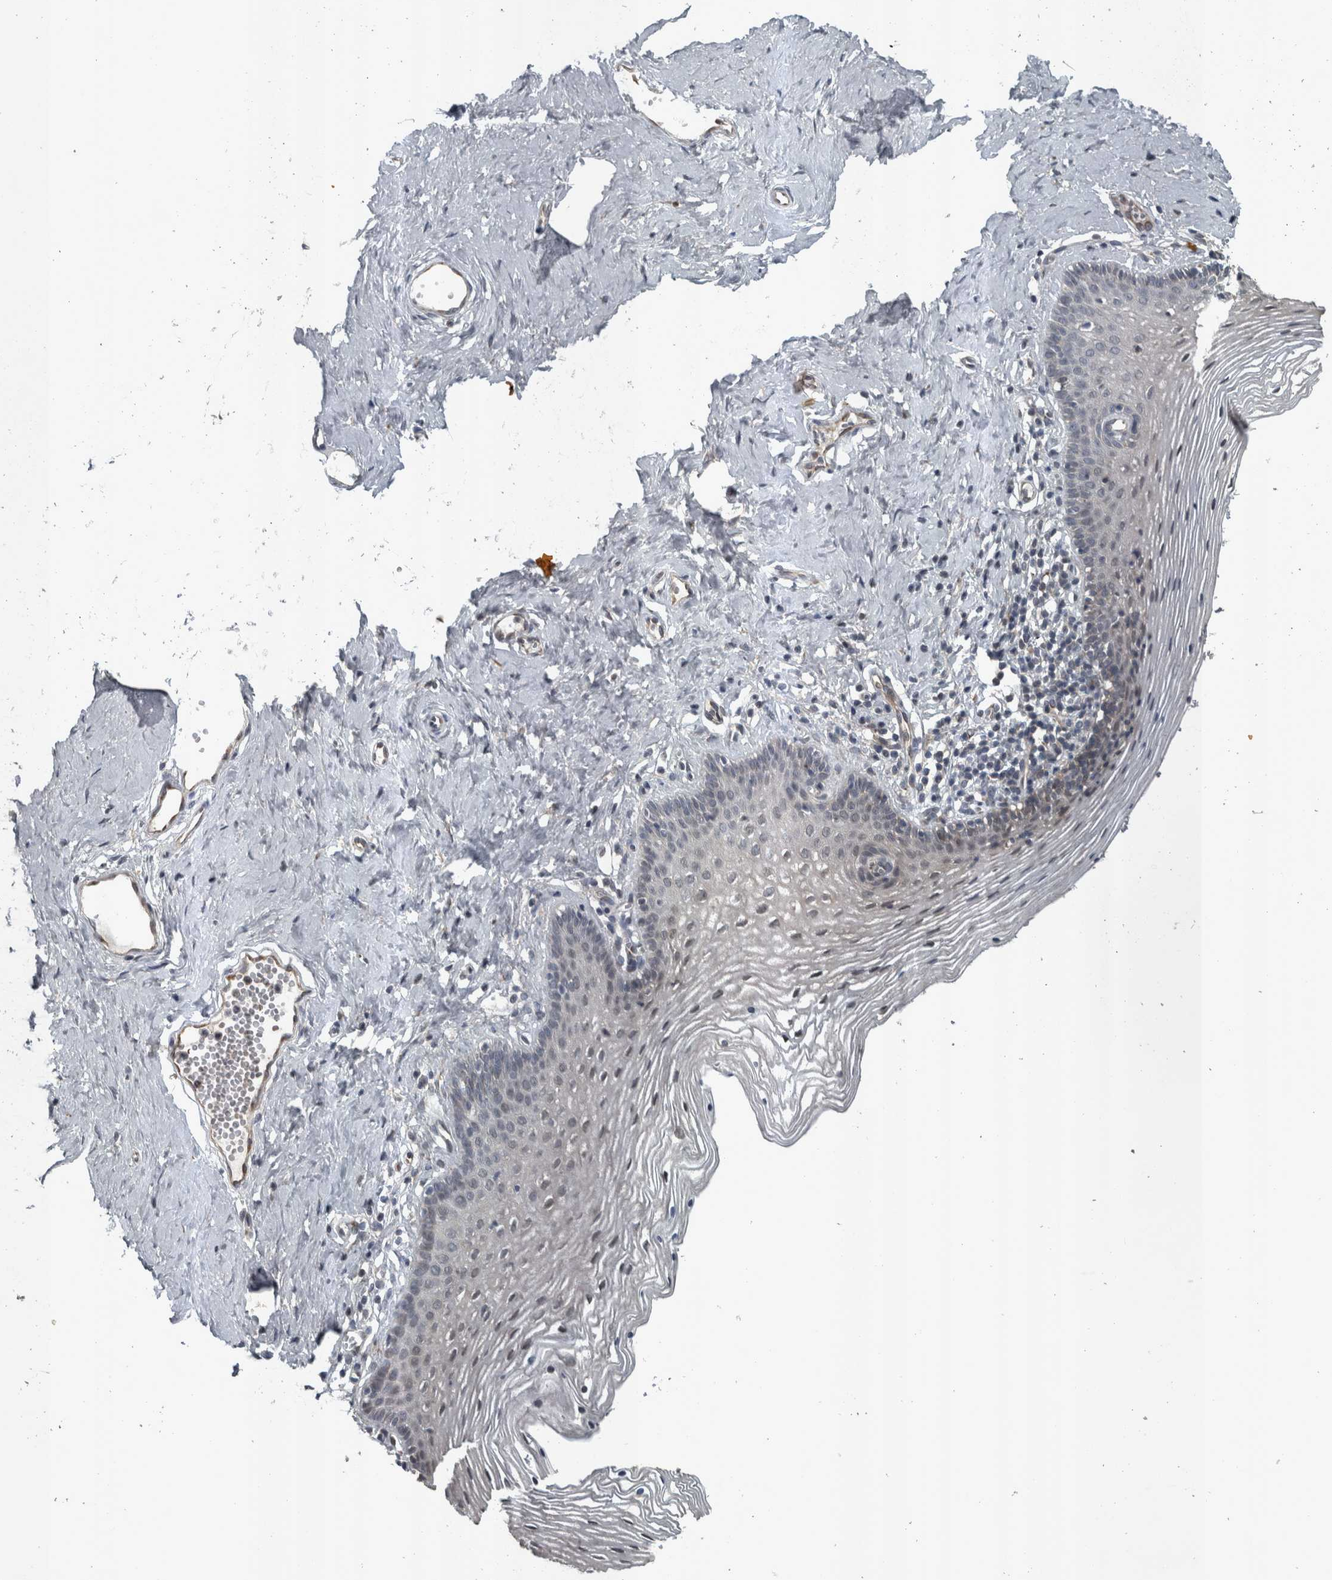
{"staining": {"intensity": "weak", "quantity": "<25%", "location": "nuclear"}, "tissue": "vagina", "cell_type": "Squamous epithelial cells", "image_type": "normal", "snomed": [{"axis": "morphology", "description": "Normal tissue, NOS"}, {"axis": "topography", "description": "Vagina"}], "caption": "Vagina was stained to show a protein in brown. There is no significant staining in squamous epithelial cells. Nuclei are stained in blue.", "gene": "ZNF345", "patient": {"sex": "female", "age": 32}}